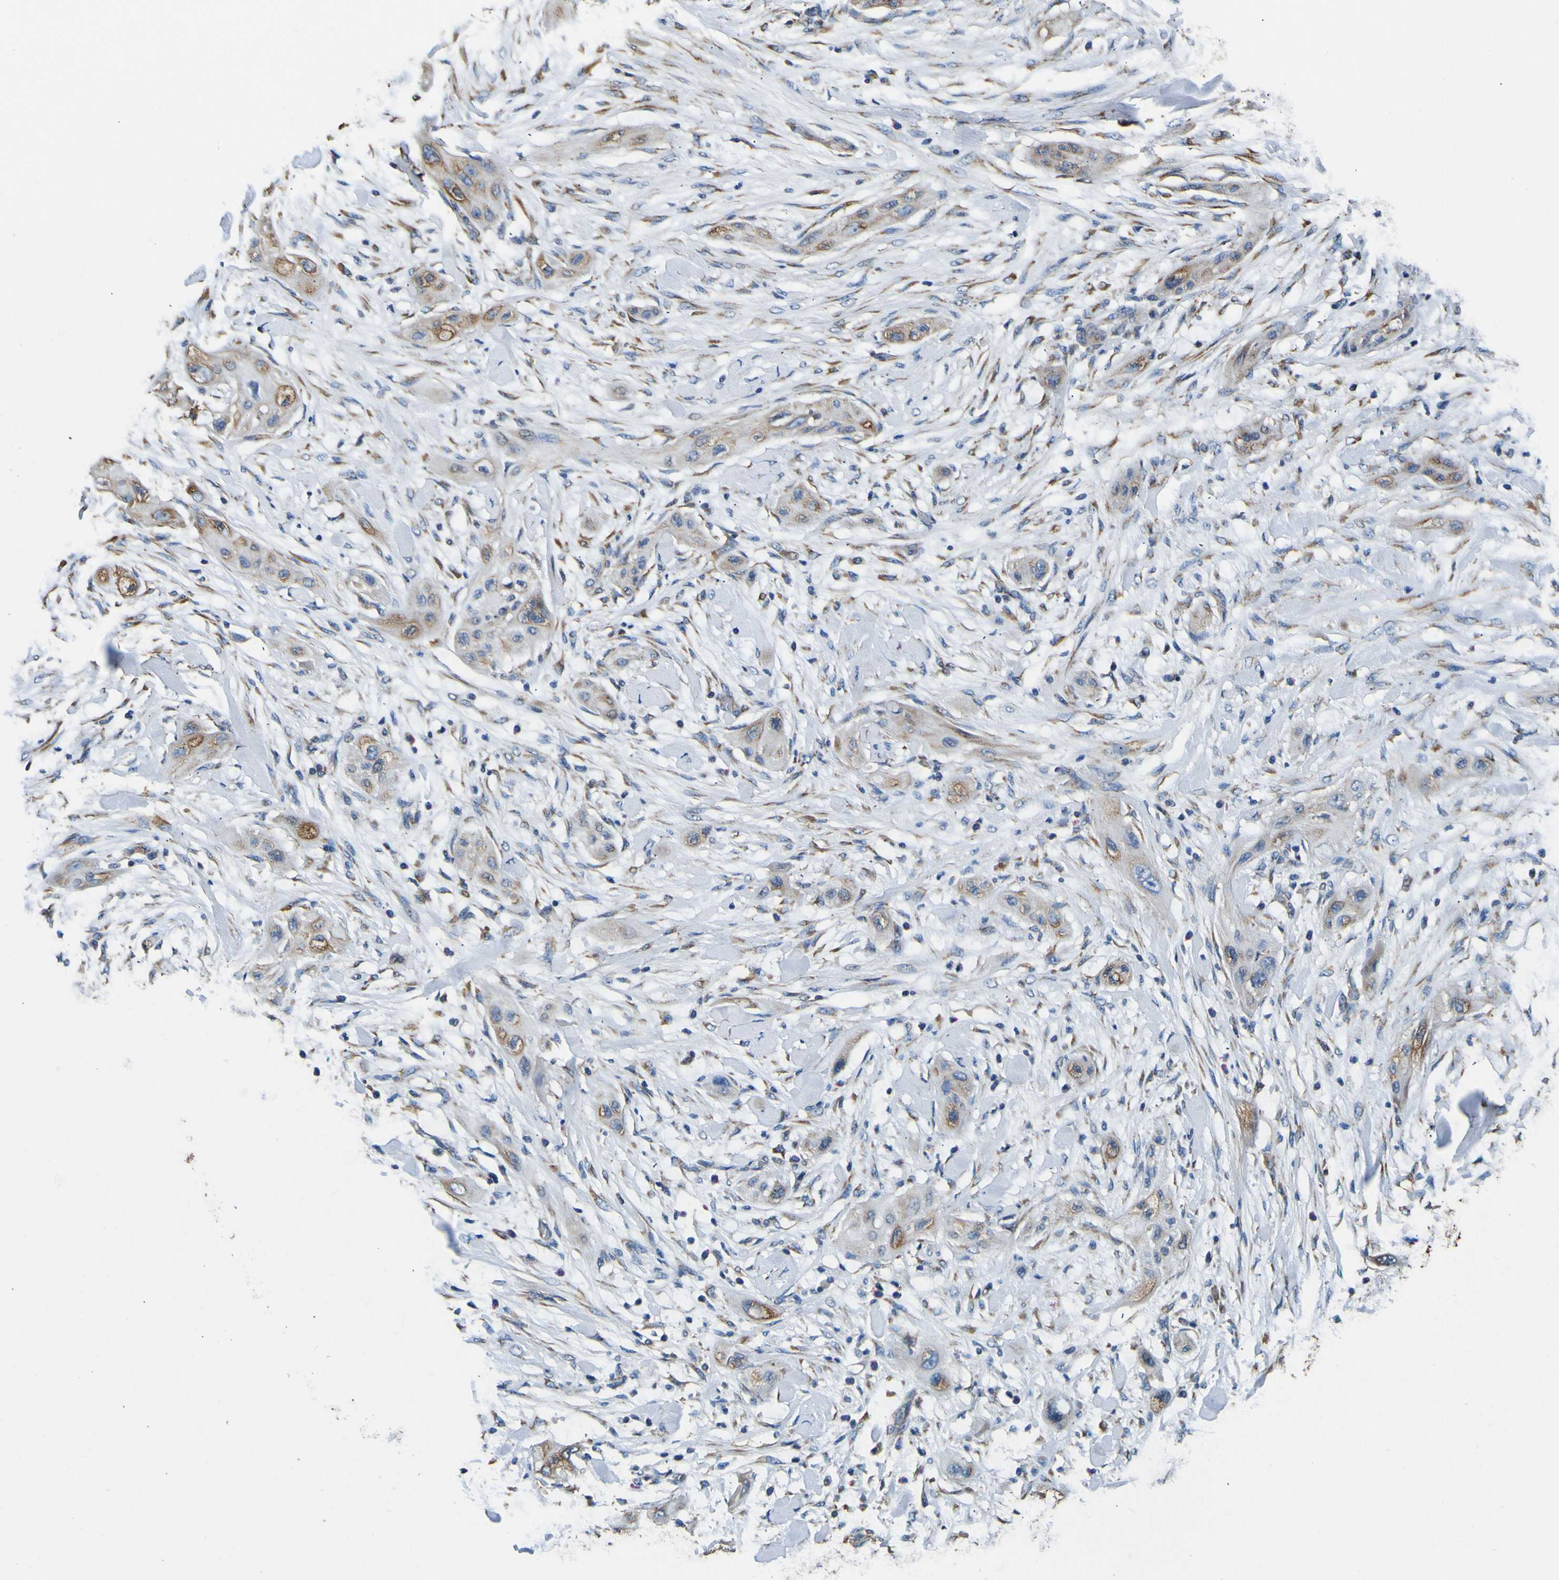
{"staining": {"intensity": "moderate", "quantity": "25%-75%", "location": "cytoplasmic/membranous"}, "tissue": "lung cancer", "cell_type": "Tumor cells", "image_type": "cancer", "snomed": [{"axis": "morphology", "description": "Squamous cell carcinoma, NOS"}, {"axis": "topography", "description": "Lung"}], "caption": "A photomicrograph of lung cancer stained for a protein reveals moderate cytoplasmic/membranous brown staining in tumor cells.", "gene": "INPP5A", "patient": {"sex": "female", "age": 47}}